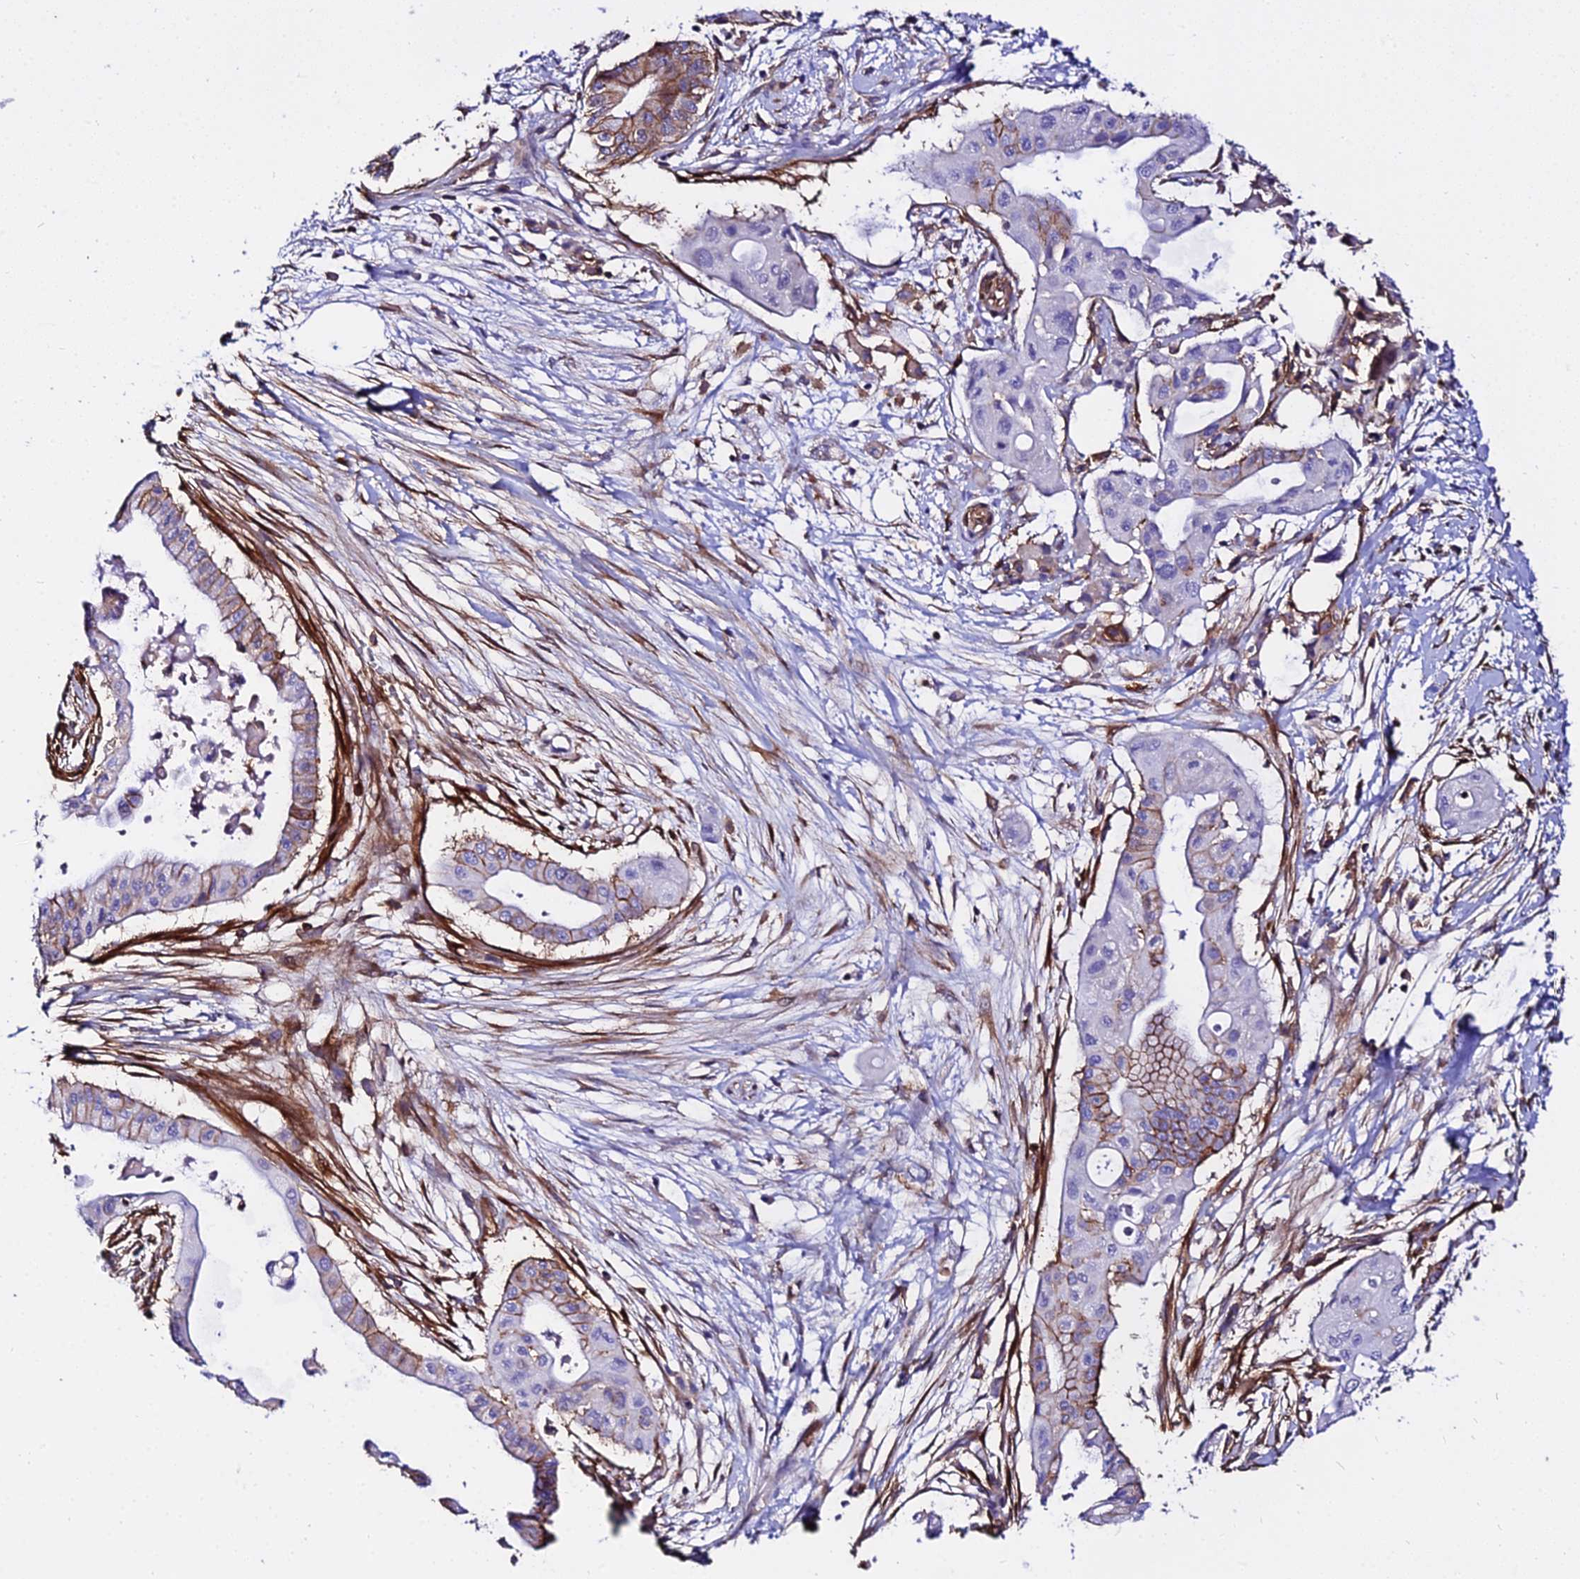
{"staining": {"intensity": "moderate", "quantity": "25%-75%", "location": "cytoplasmic/membranous"}, "tissue": "pancreatic cancer", "cell_type": "Tumor cells", "image_type": "cancer", "snomed": [{"axis": "morphology", "description": "Adenocarcinoma, NOS"}, {"axis": "topography", "description": "Pancreas"}], "caption": "High-magnification brightfield microscopy of pancreatic cancer (adenocarcinoma) stained with DAB (brown) and counterstained with hematoxylin (blue). tumor cells exhibit moderate cytoplasmic/membranous expression is appreciated in about25%-75% of cells. (IHC, brightfield microscopy, high magnification).", "gene": "CSRP1", "patient": {"sex": "male", "age": 68}}